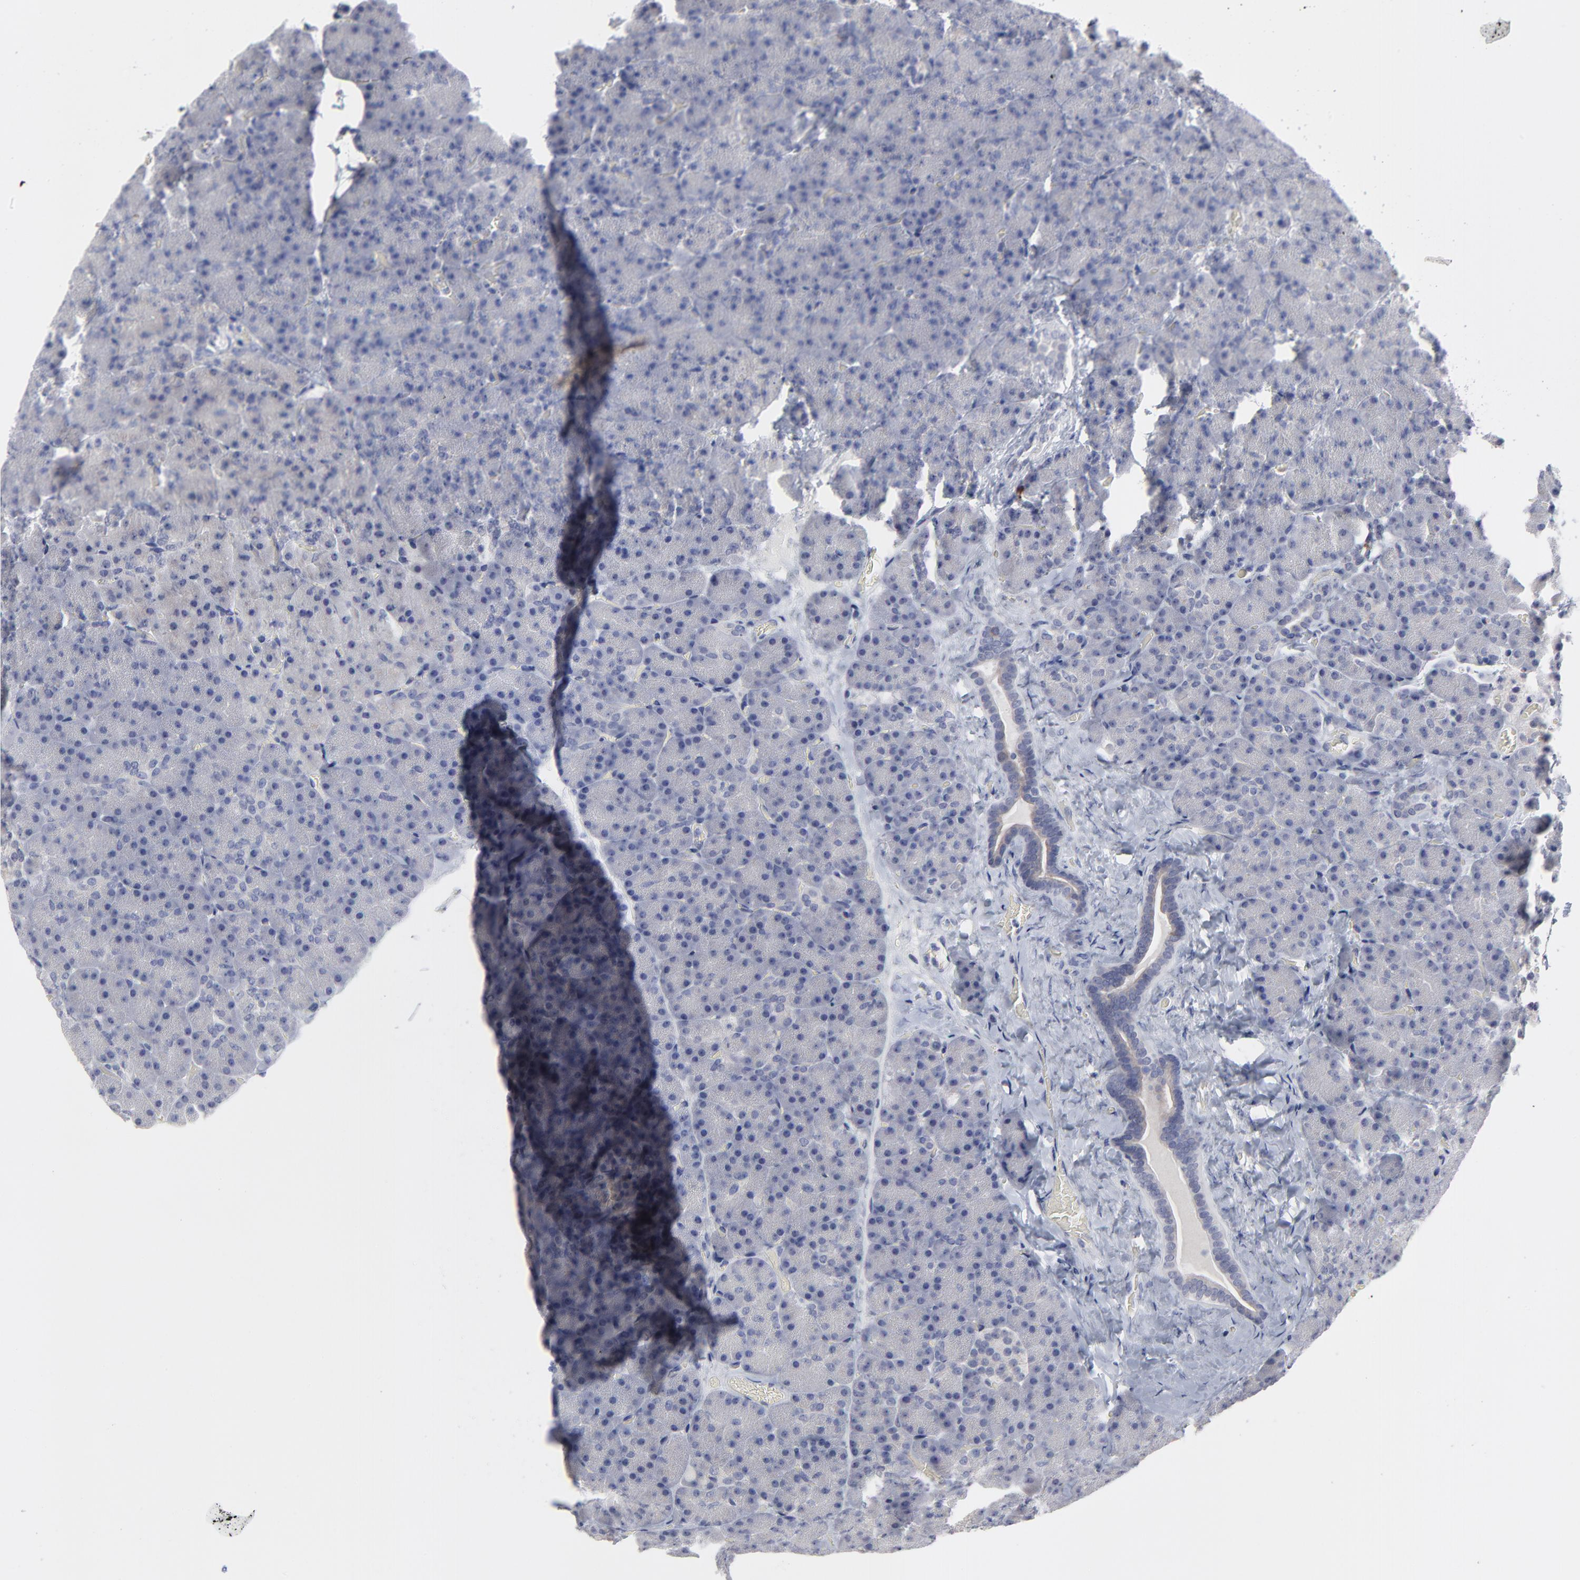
{"staining": {"intensity": "negative", "quantity": "none", "location": "none"}, "tissue": "carcinoid", "cell_type": "Tumor cells", "image_type": "cancer", "snomed": [{"axis": "morphology", "description": "Normal tissue, NOS"}, {"axis": "morphology", "description": "Carcinoid, malignant, NOS"}, {"axis": "topography", "description": "Pancreas"}], "caption": "This is a photomicrograph of immunohistochemistry (IHC) staining of malignant carcinoid, which shows no expression in tumor cells. (Brightfield microscopy of DAB (3,3'-diaminobenzidine) immunohistochemistry at high magnification).", "gene": "MAGEA10", "patient": {"sex": "female", "age": 35}}